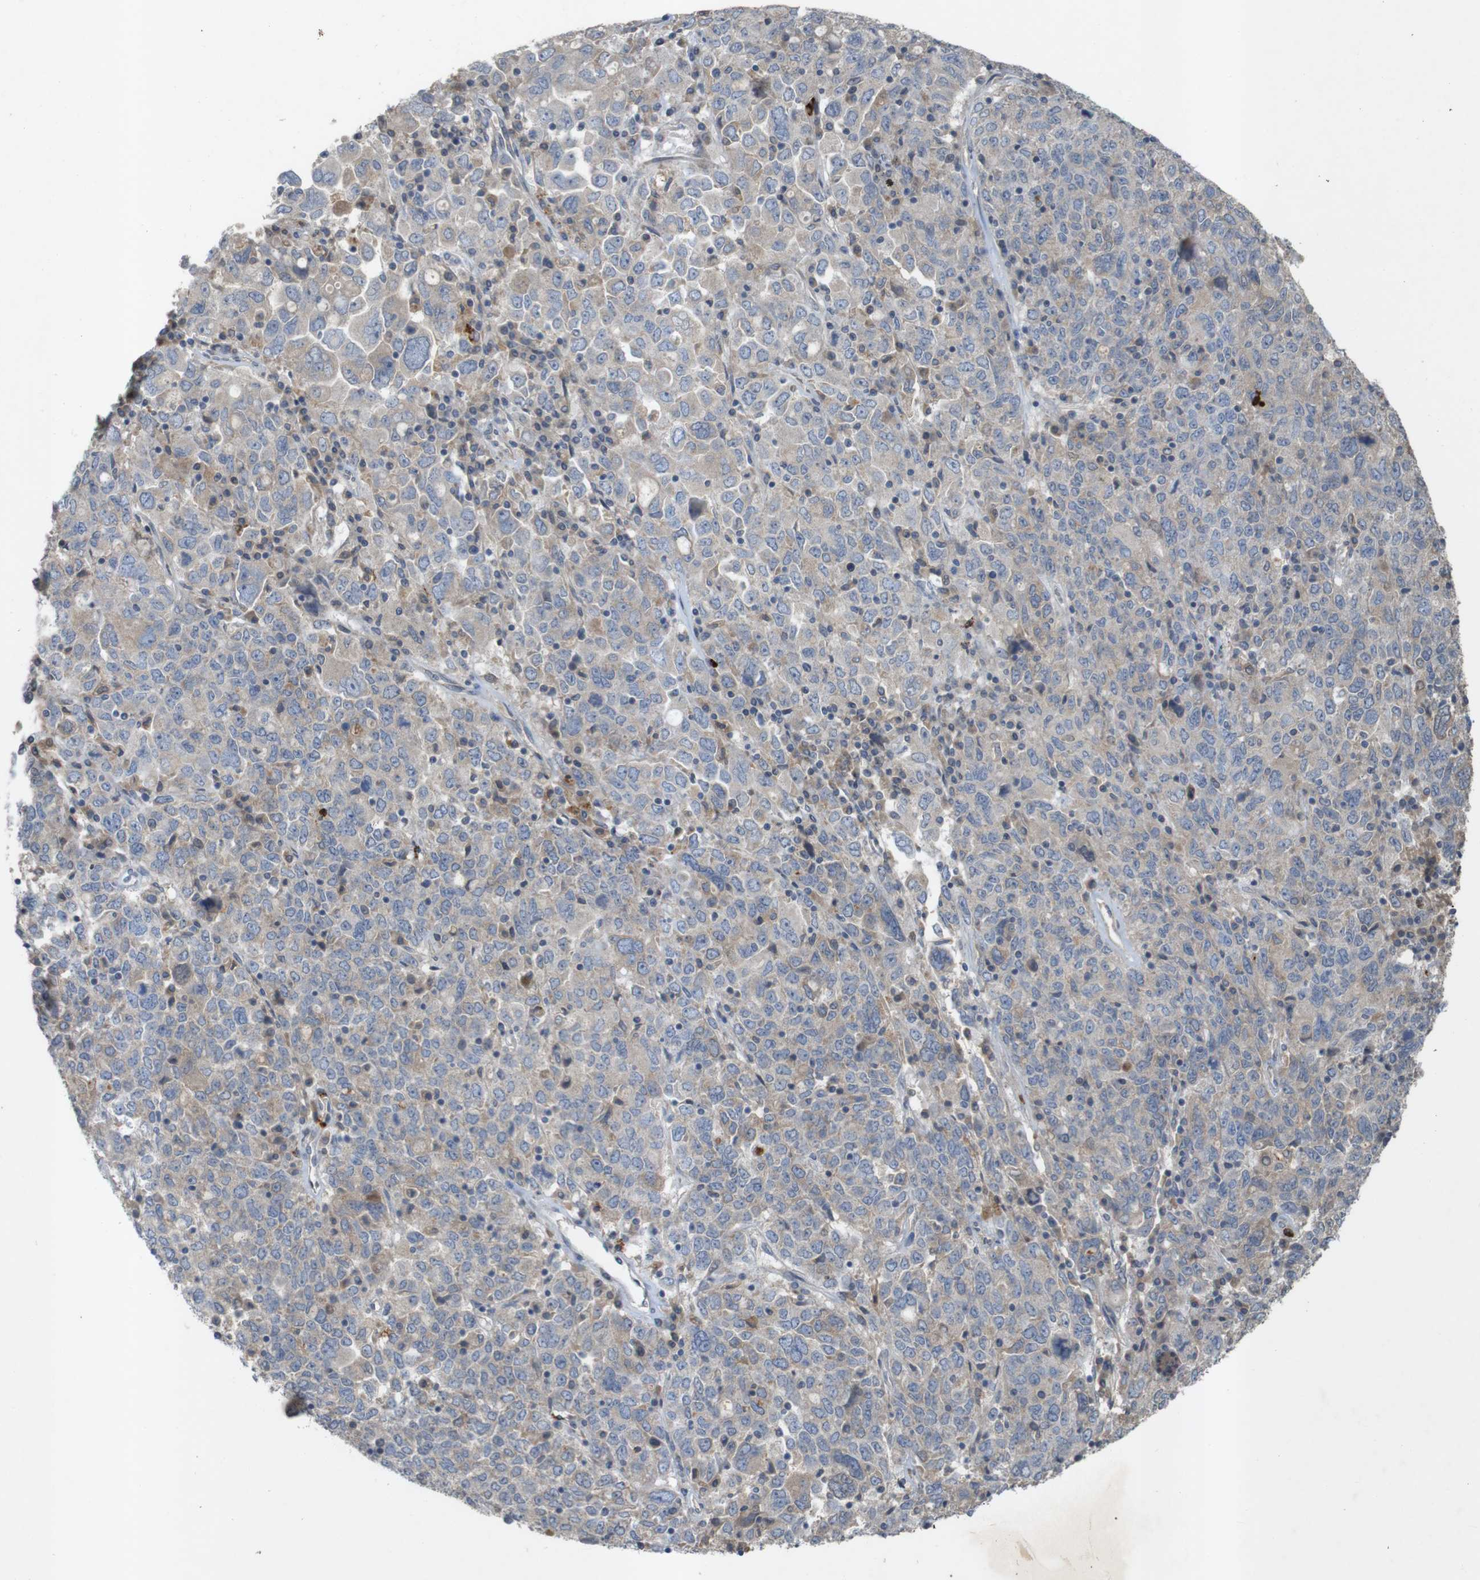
{"staining": {"intensity": "weak", "quantity": "<25%", "location": "cytoplasmic/membranous"}, "tissue": "ovarian cancer", "cell_type": "Tumor cells", "image_type": "cancer", "snomed": [{"axis": "morphology", "description": "Carcinoma, endometroid"}, {"axis": "topography", "description": "Ovary"}], "caption": "Immunohistochemical staining of human ovarian cancer (endometroid carcinoma) exhibits no significant expression in tumor cells.", "gene": "TSPAN14", "patient": {"sex": "female", "age": 62}}